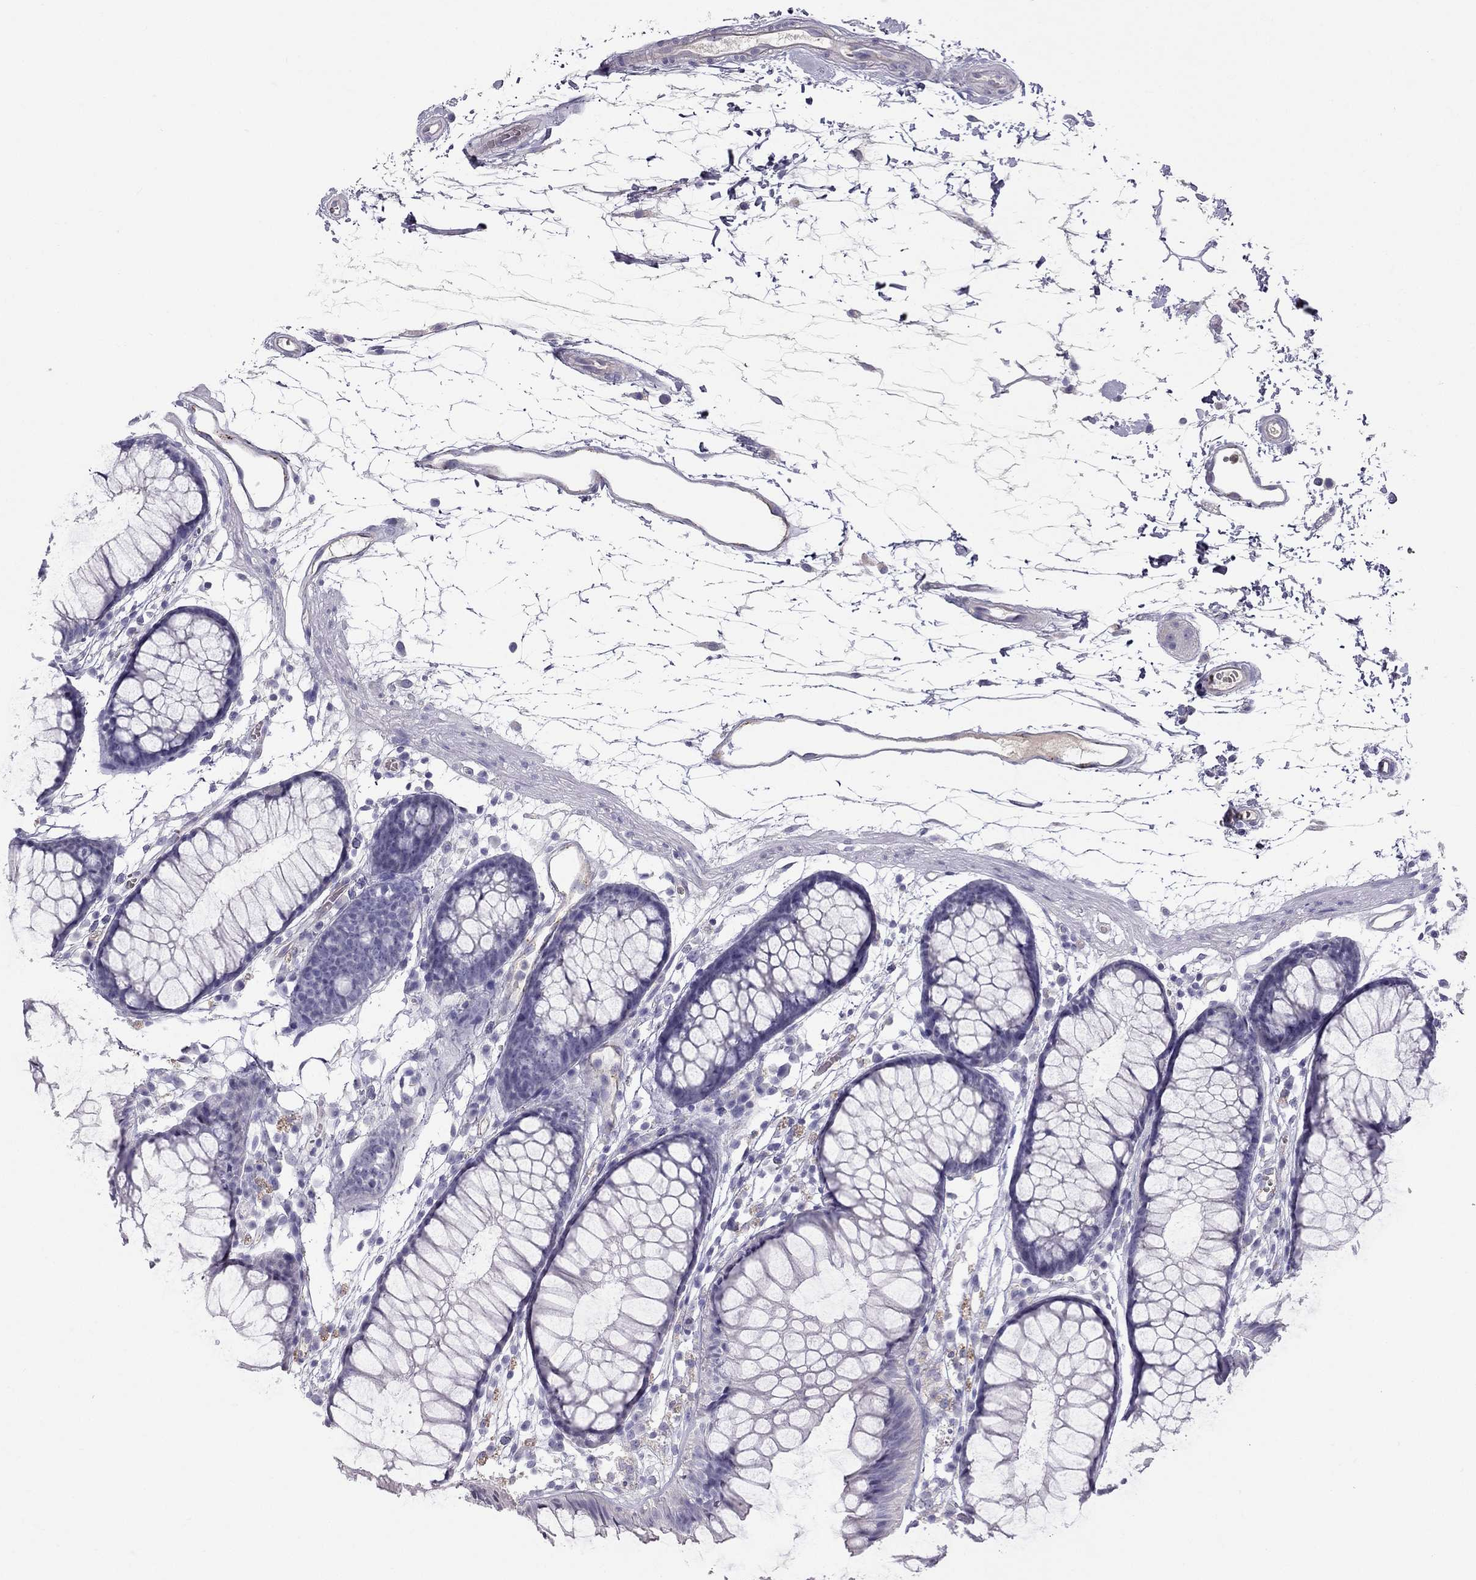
{"staining": {"intensity": "negative", "quantity": "none", "location": "none"}, "tissue": "colon", "cell_type": "Endothelial cells", "image_type": "normal", "snomed": [{"axis": "morphology", "description": "Normal tissue, NOS"}, {"axis": "morphology", "description": "Adenocarcinoma, NOS"}, {"axis": "topography", "description": "Colon"}], "caption": "An immunohistochemistry micrograph of benign colon is shown. There is no staining in endothelial cells of colon. The staining was performed using DAB (3,3'-diaminobenzidine) to visualize the protein expression in brown, while the nuclei were stained in blue with hematoxylin (Magnification: 20x).", "gene": "STOML3", "patient": {"sex": "male", "age": 65}}